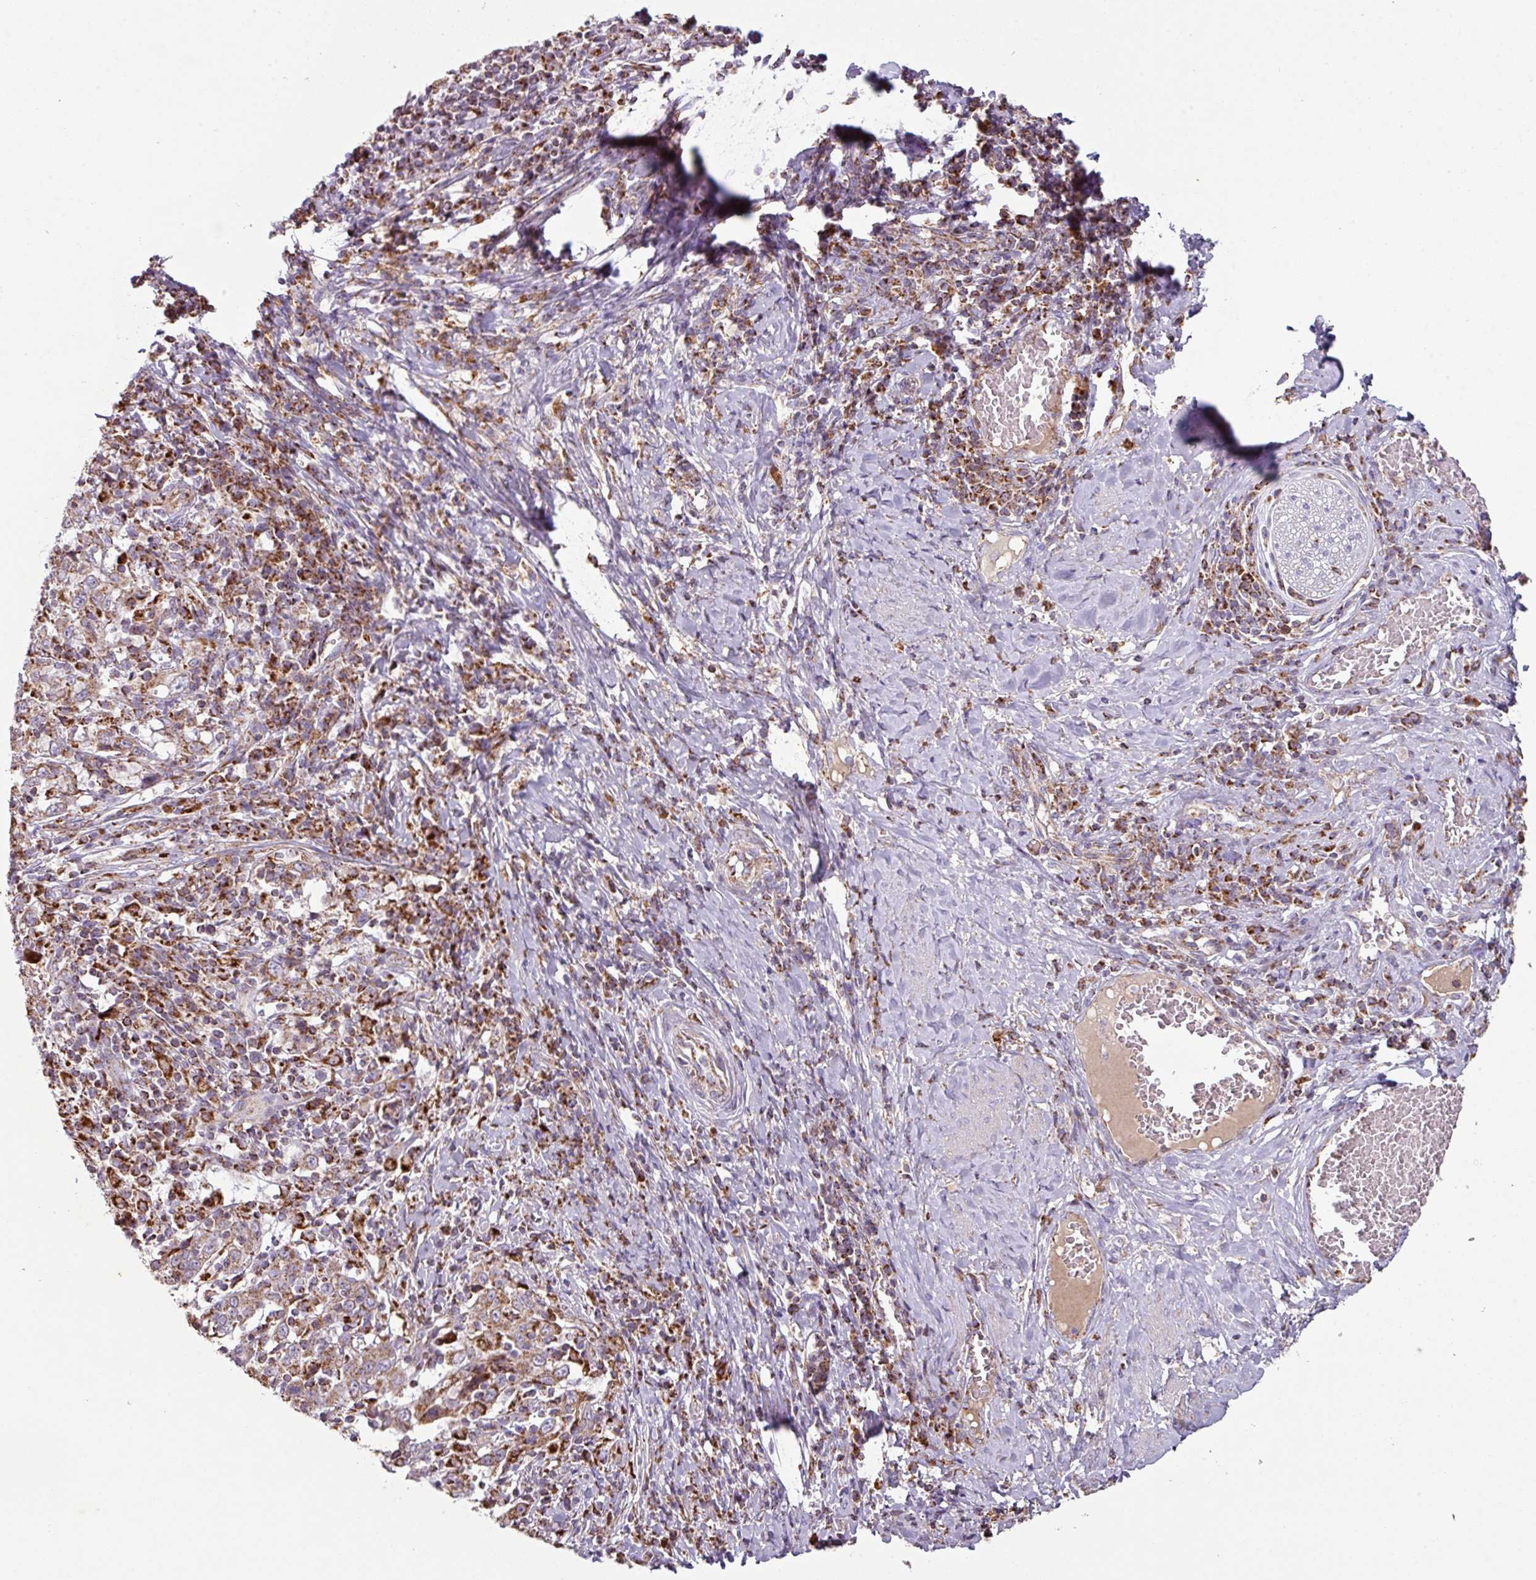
{"staining": {"intensity": "moderate", "quantity": ">75%", "location": "cytoplasmic/membranous"}, "tissue": "cervical cancer", "cell_type": "Tumor cells", "image_type": "cancer", "snomed": [{"axis": "morphology", "description": "Squamous cell carcinoma, NOS"}, {"axis": "topography", "description": "Cervix"}], "caption": "Tumor cells demonstrate moderate cytoplasmic/membranous staining in about >75% of cells in cervical squamous cell carcinoma. The protein is stained brown, and the nuclei are stained in blue (DAB (3,3'-diaminobenzidine) IHC with brightfield microscopy, high magnification).", "gene": "SQOR", "patient": {"sex": "female", "age": 46}}